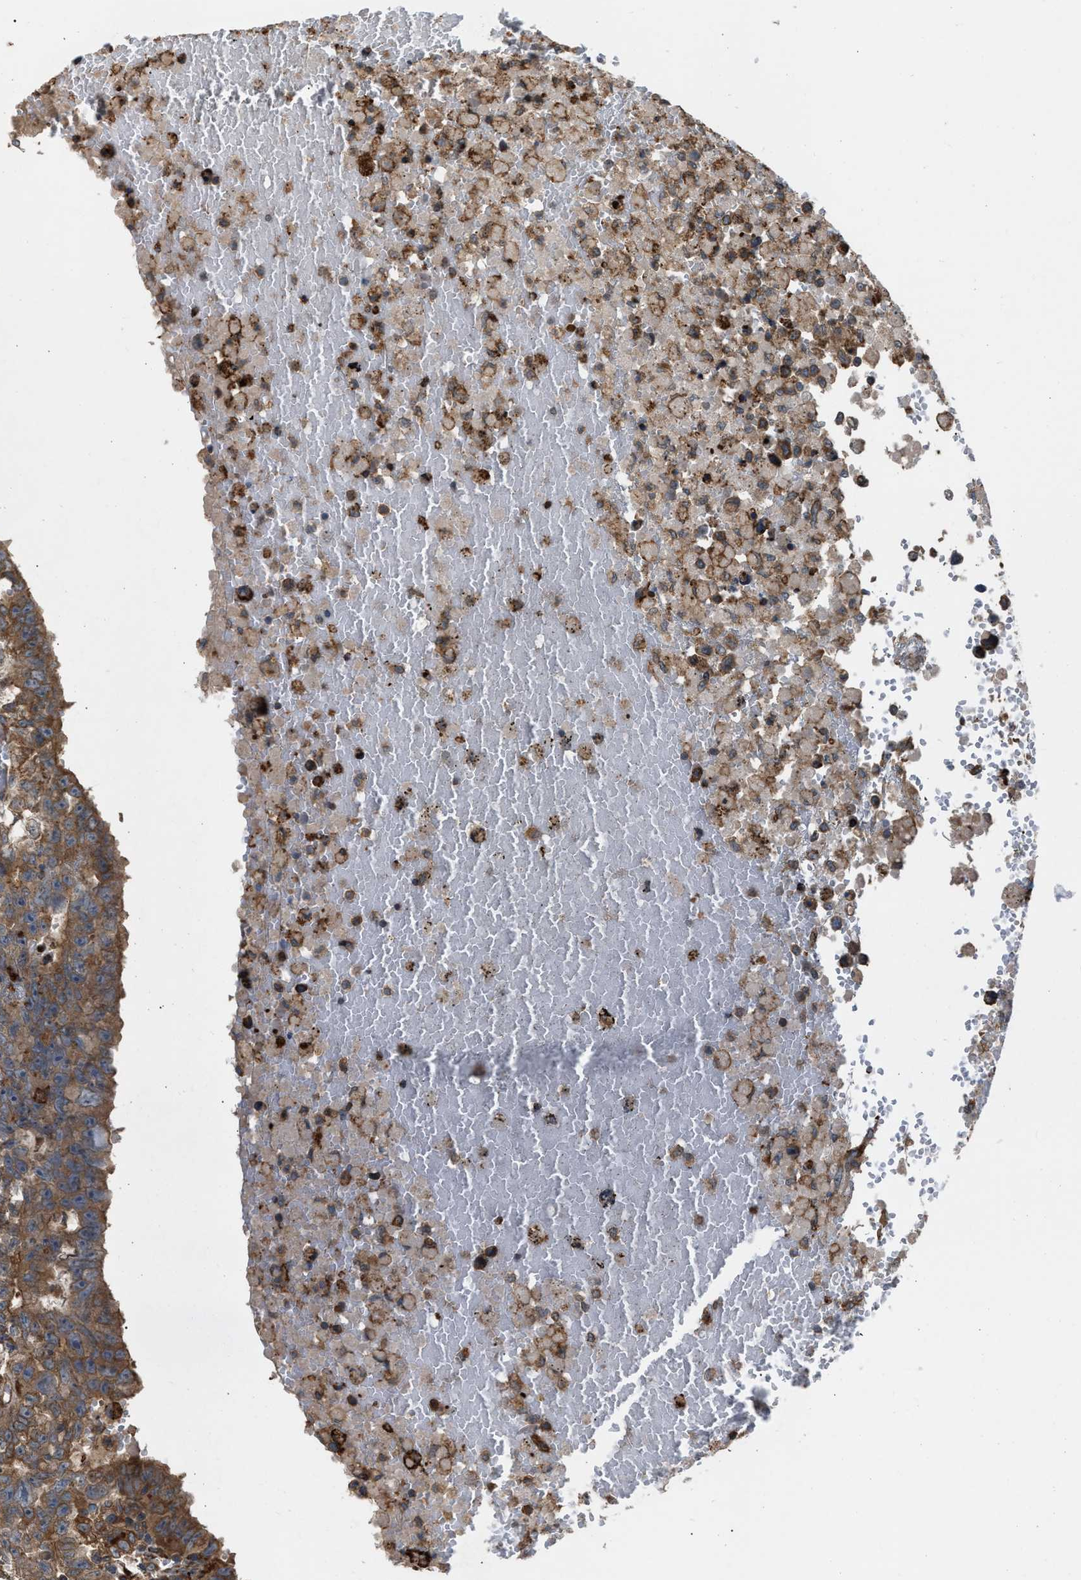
{"staining": {"intensity": "moderate", "quantity": ">75%", "location": "cytoplasmic/membranous"}, "tissue": "testis cancer", "cell_type": "Tumor cells", "image_type": "cancer", "snomed": [{"axis": "morphology", "description": "Carcinoma, Embryonal, NOS"}, {"axis": "topography", "description": "Testis"}], "caption": "Moderate cytoplasmic/membranous expression is identified in approximately >75% of tumor cells in embryonal carcinoma (testis).", "gene": "BAIAP2L1", "patient": {"sex": "male", "age": 25}}